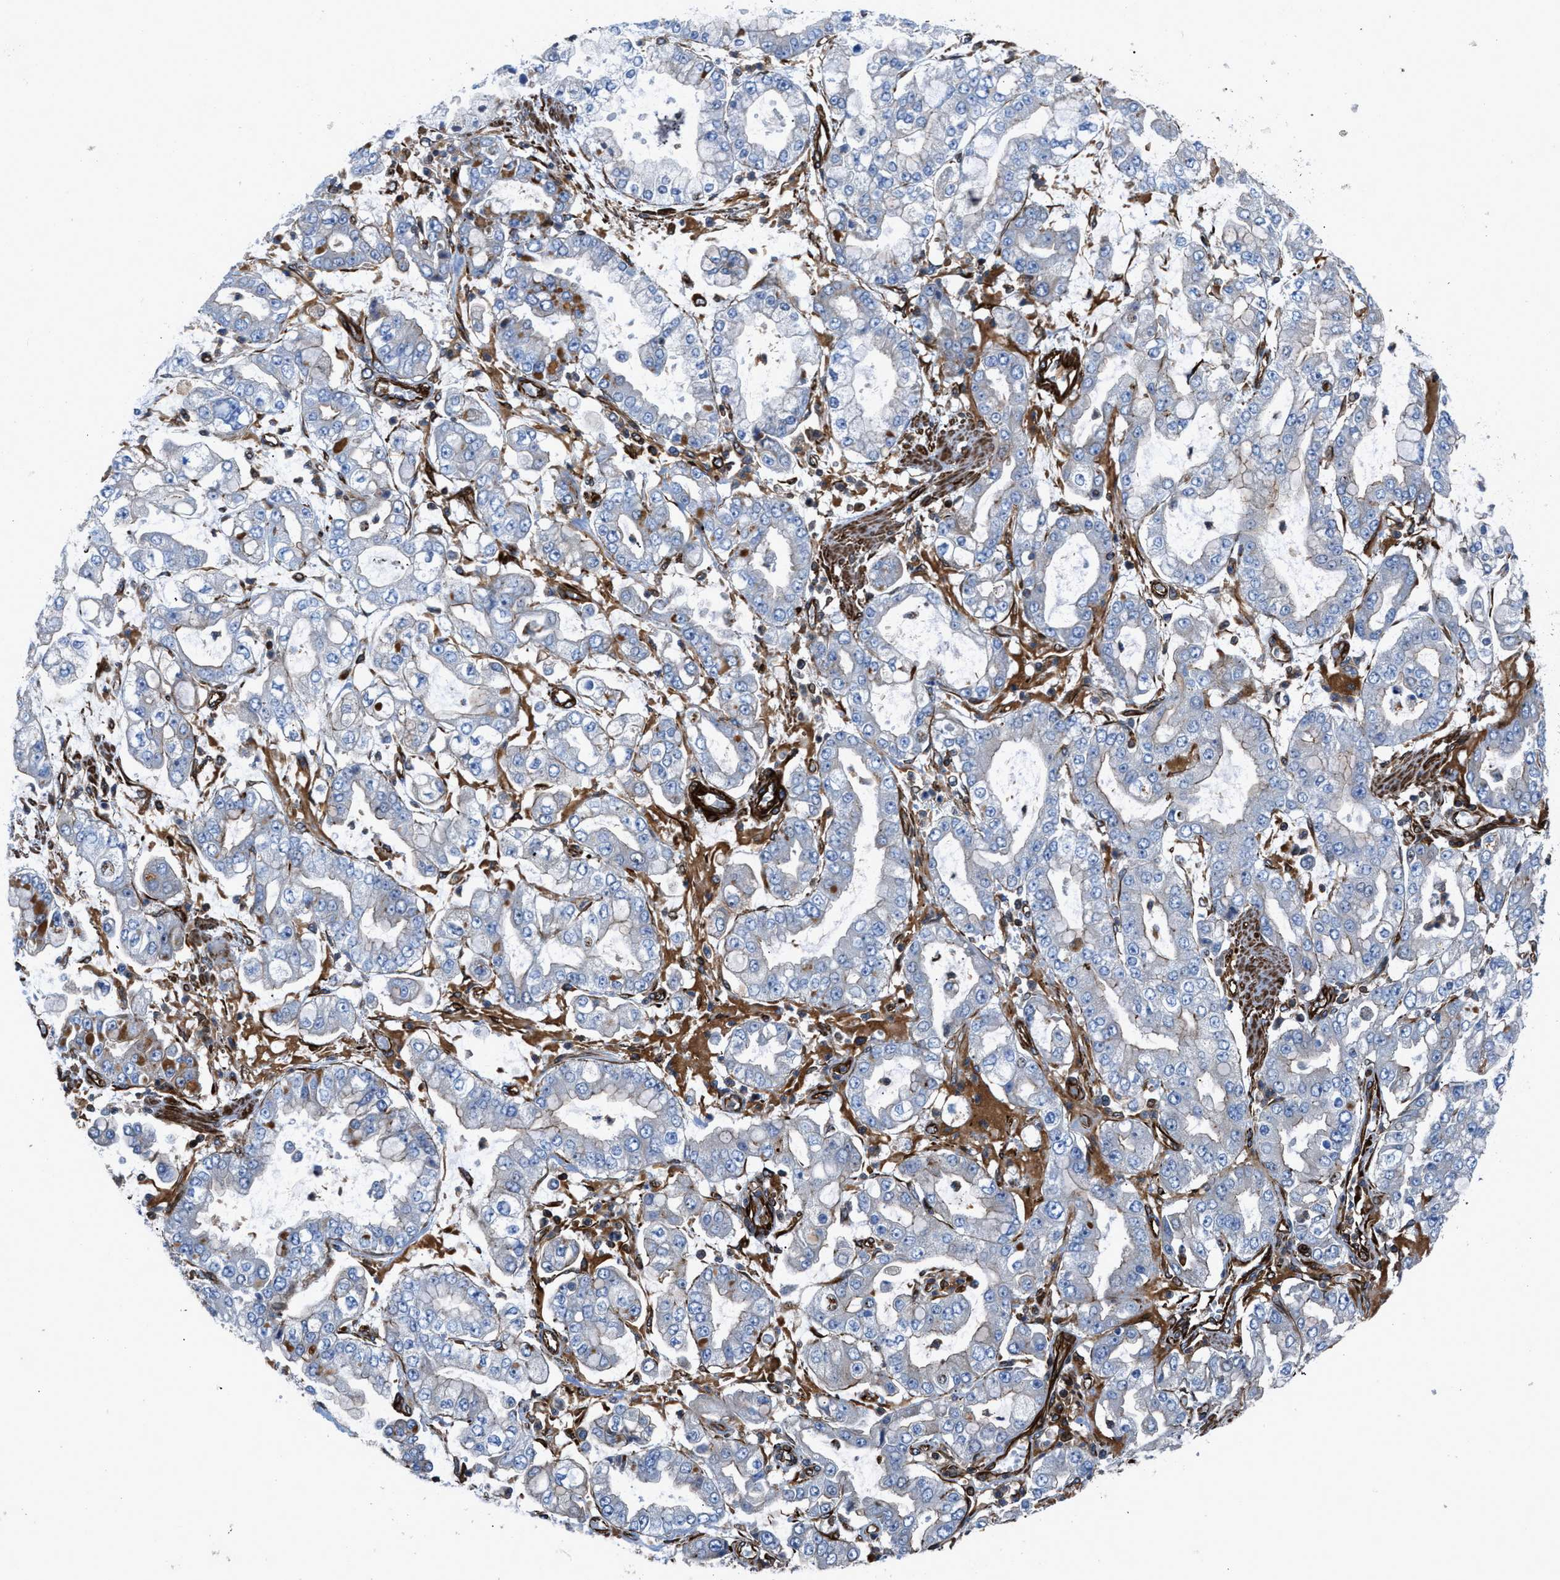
{"staining": {"intensity": "moderate", "quantity": "<25%", "location": "cytoplasmic/membranous"}, "tissue": "stomach cancer", "cell_type": "Tumor cells", "image_type": "cancer", "snomed": [{"axis": "morphology", "description": "Adenocarcinoma, NOS"}, {"axis": "topography", "description": "Stomach"}], "caption": "Adenocarcinoma (stomach) tissue demonstrates moderate cytoplasmic/membranous expression in about <25% of tumor cells", "gene": "PTPRE", "patient": {"sex": "male", "age": 76}}